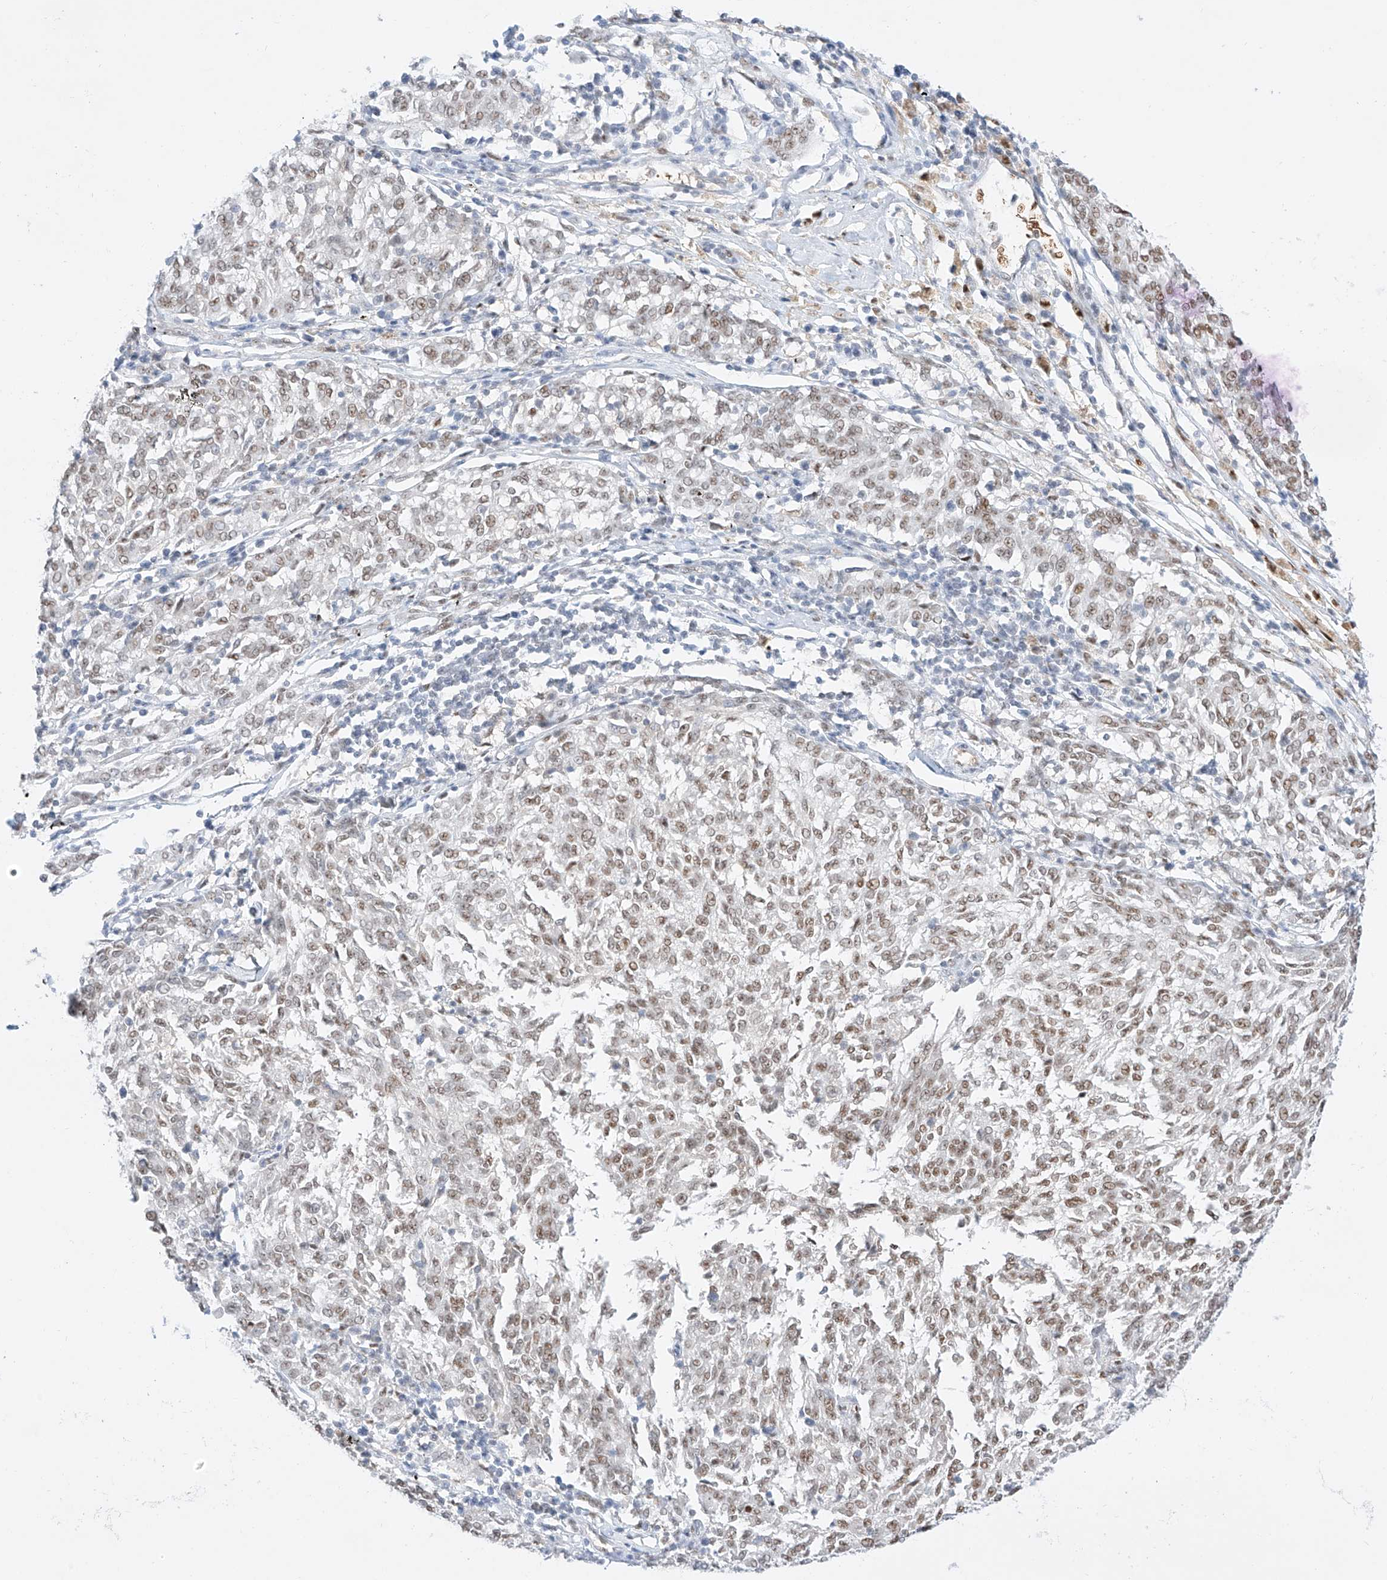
{"staining": {"intensity": "moderate", "quantity": ">75%", "location": "nuclear"}, "tissue": "melanoma", "cell_type": "Tumor cells", "image_type": "cancer", "snomed": [{"axis": "morphology", "description": "Malignant melanoma, NOS"}, {"axis": "topography", "description": "Skin"}], "caption": "High-magnification brightfield microscopy of malignant melanoma stained with DAB (3,3'-diaminobenzidine) (brown) and counterstained with hematoxylin (blue). tumor cells exhibit moderate nuclear expression is present in approximately>75% of cells. (Stains: DAB (3,3'-diaminobenzidine) in brown, nuclei in blue, Microscopy: brightfield microscopy at high magnification).", "gene": "APIP", "patient": {"sex": "female", "age": 72}}